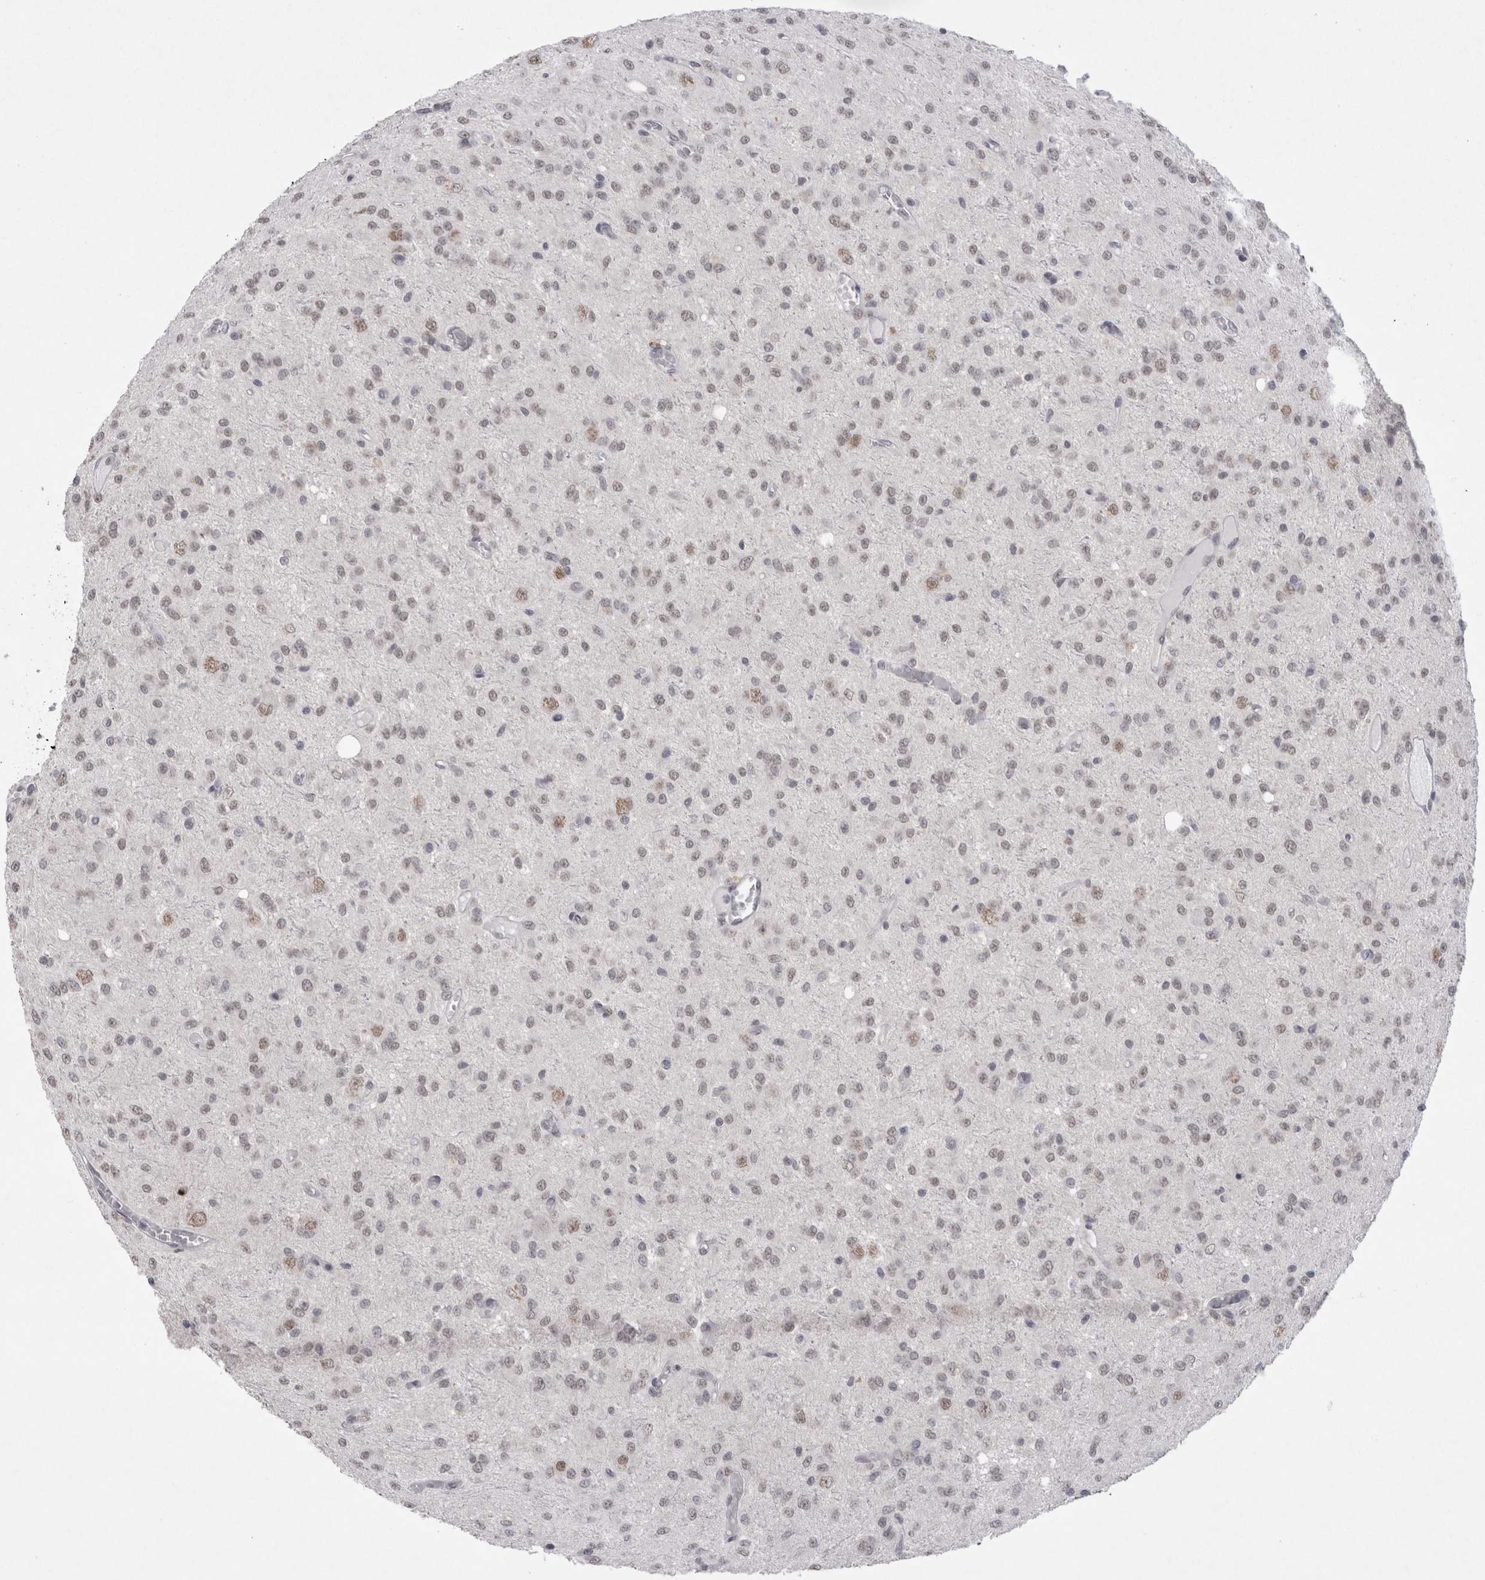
{"staining": {"intensity": "weak", "quantity": ">75%", "location": "nuclear"}, "tissue": "glioma", "cell_type": "Tumor cells", "image_type": "cancer", "snomed": [{"axis": "morphology", "description": "Glioma, malignant, High grade"}, {"axis": "topography", "description": "Brain"}], "caption": "Immunohistochemical staining of human glioma displays low levels of weak nuclear positivity in about >75% of tumor cells.", "gene": "DDX4", "patient": {"sex": "female", "age": 59}}